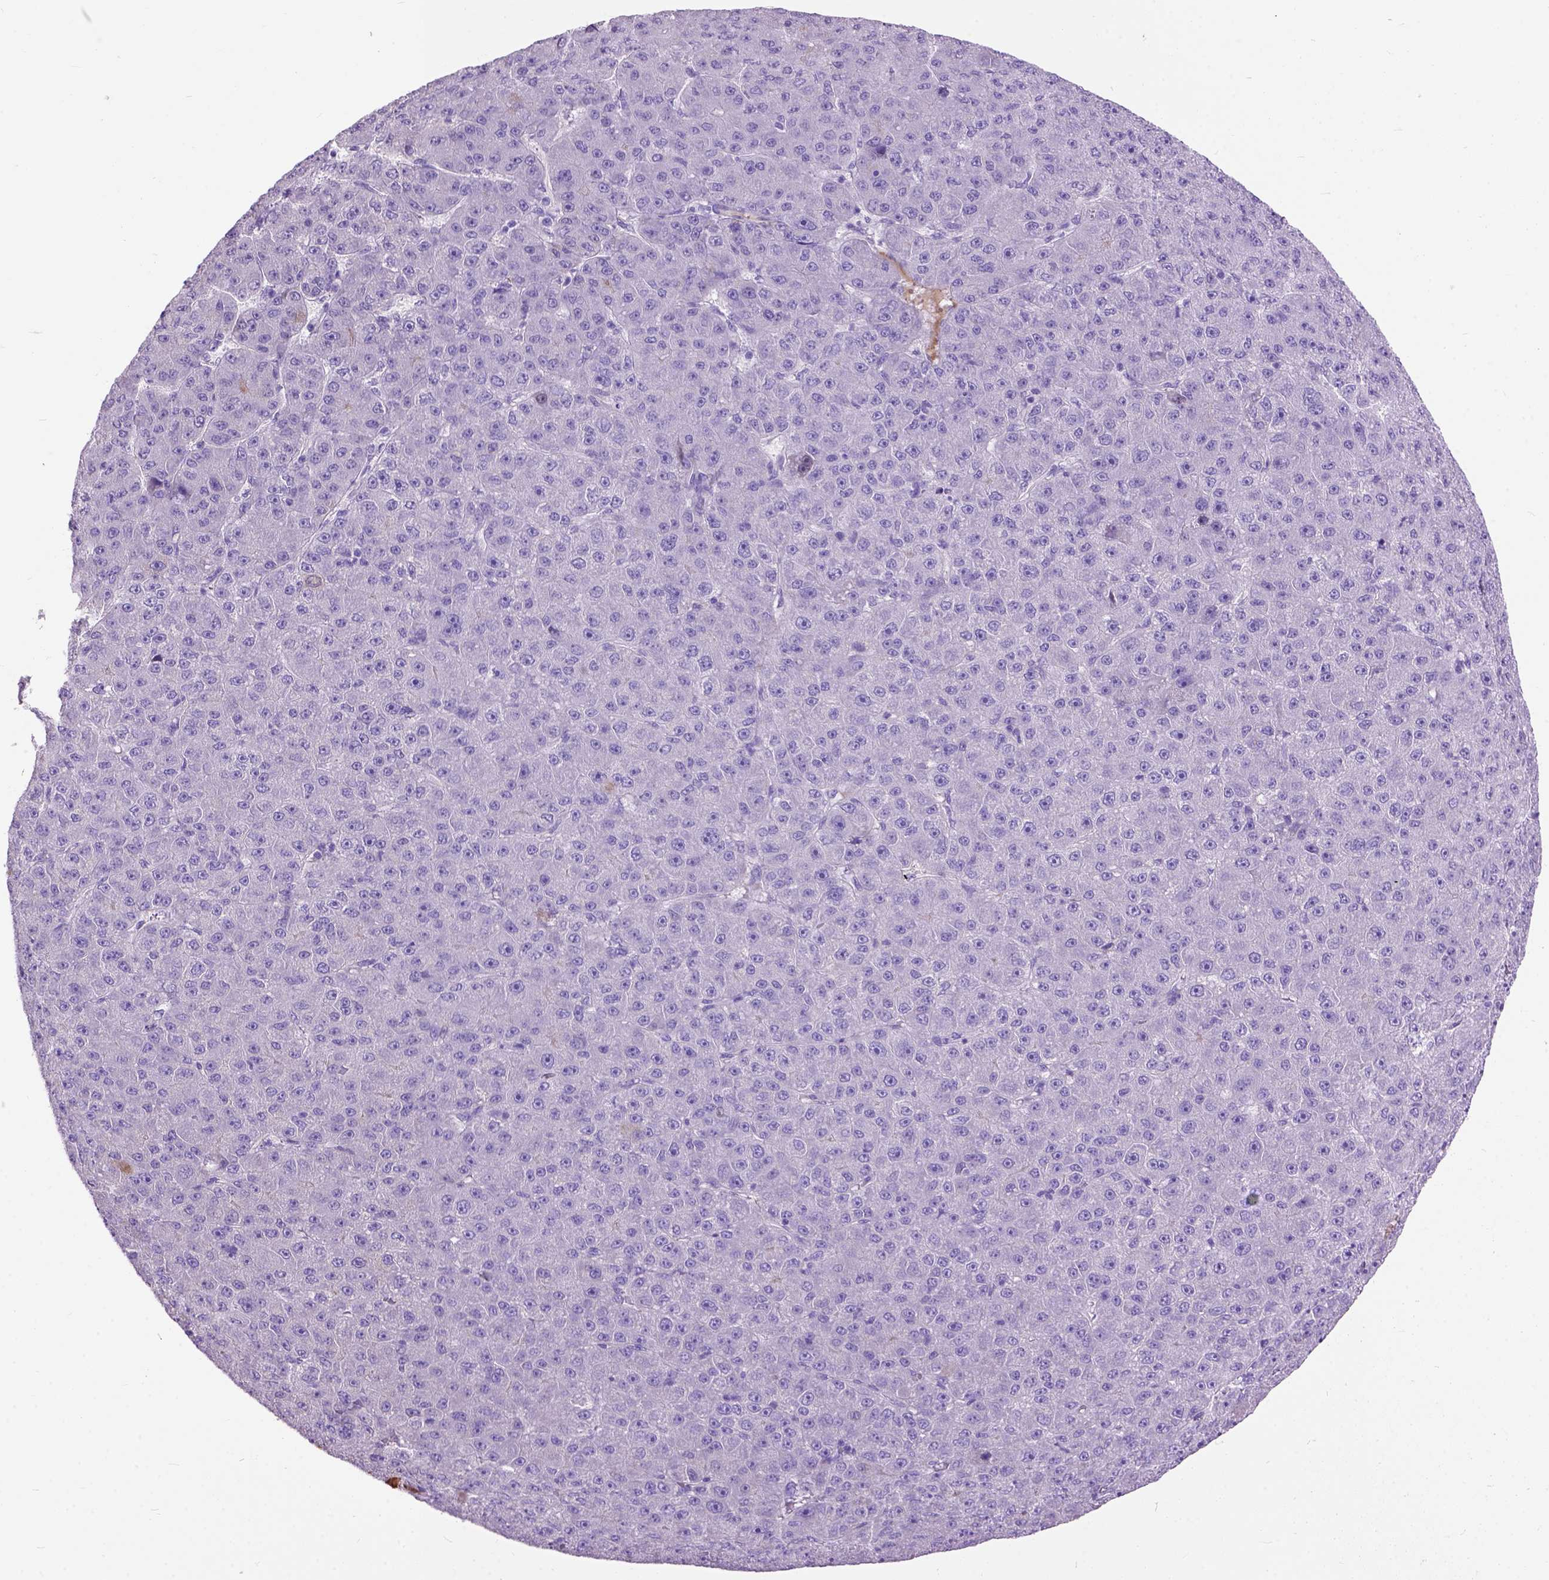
{"staining": {"intensity": "negative", "quantity": "none", "location": "none"}, "tissue": "liver cancer", "cell_type": "Tumor cells", "image_type": "cancer", "snomed": [{"axis": "morphology", "description": "Carcinoma, Hepatocellular, NOS"}, {"axis": "topography", "description": "Liver"}], "caption": "This is an immunohistochemistry photomicrograph of human hepatocellular carcinoma (liver). There is no expression in tumor cells.", "gene": "MAPT", "patient": {"sex": "male", "age": 67}}